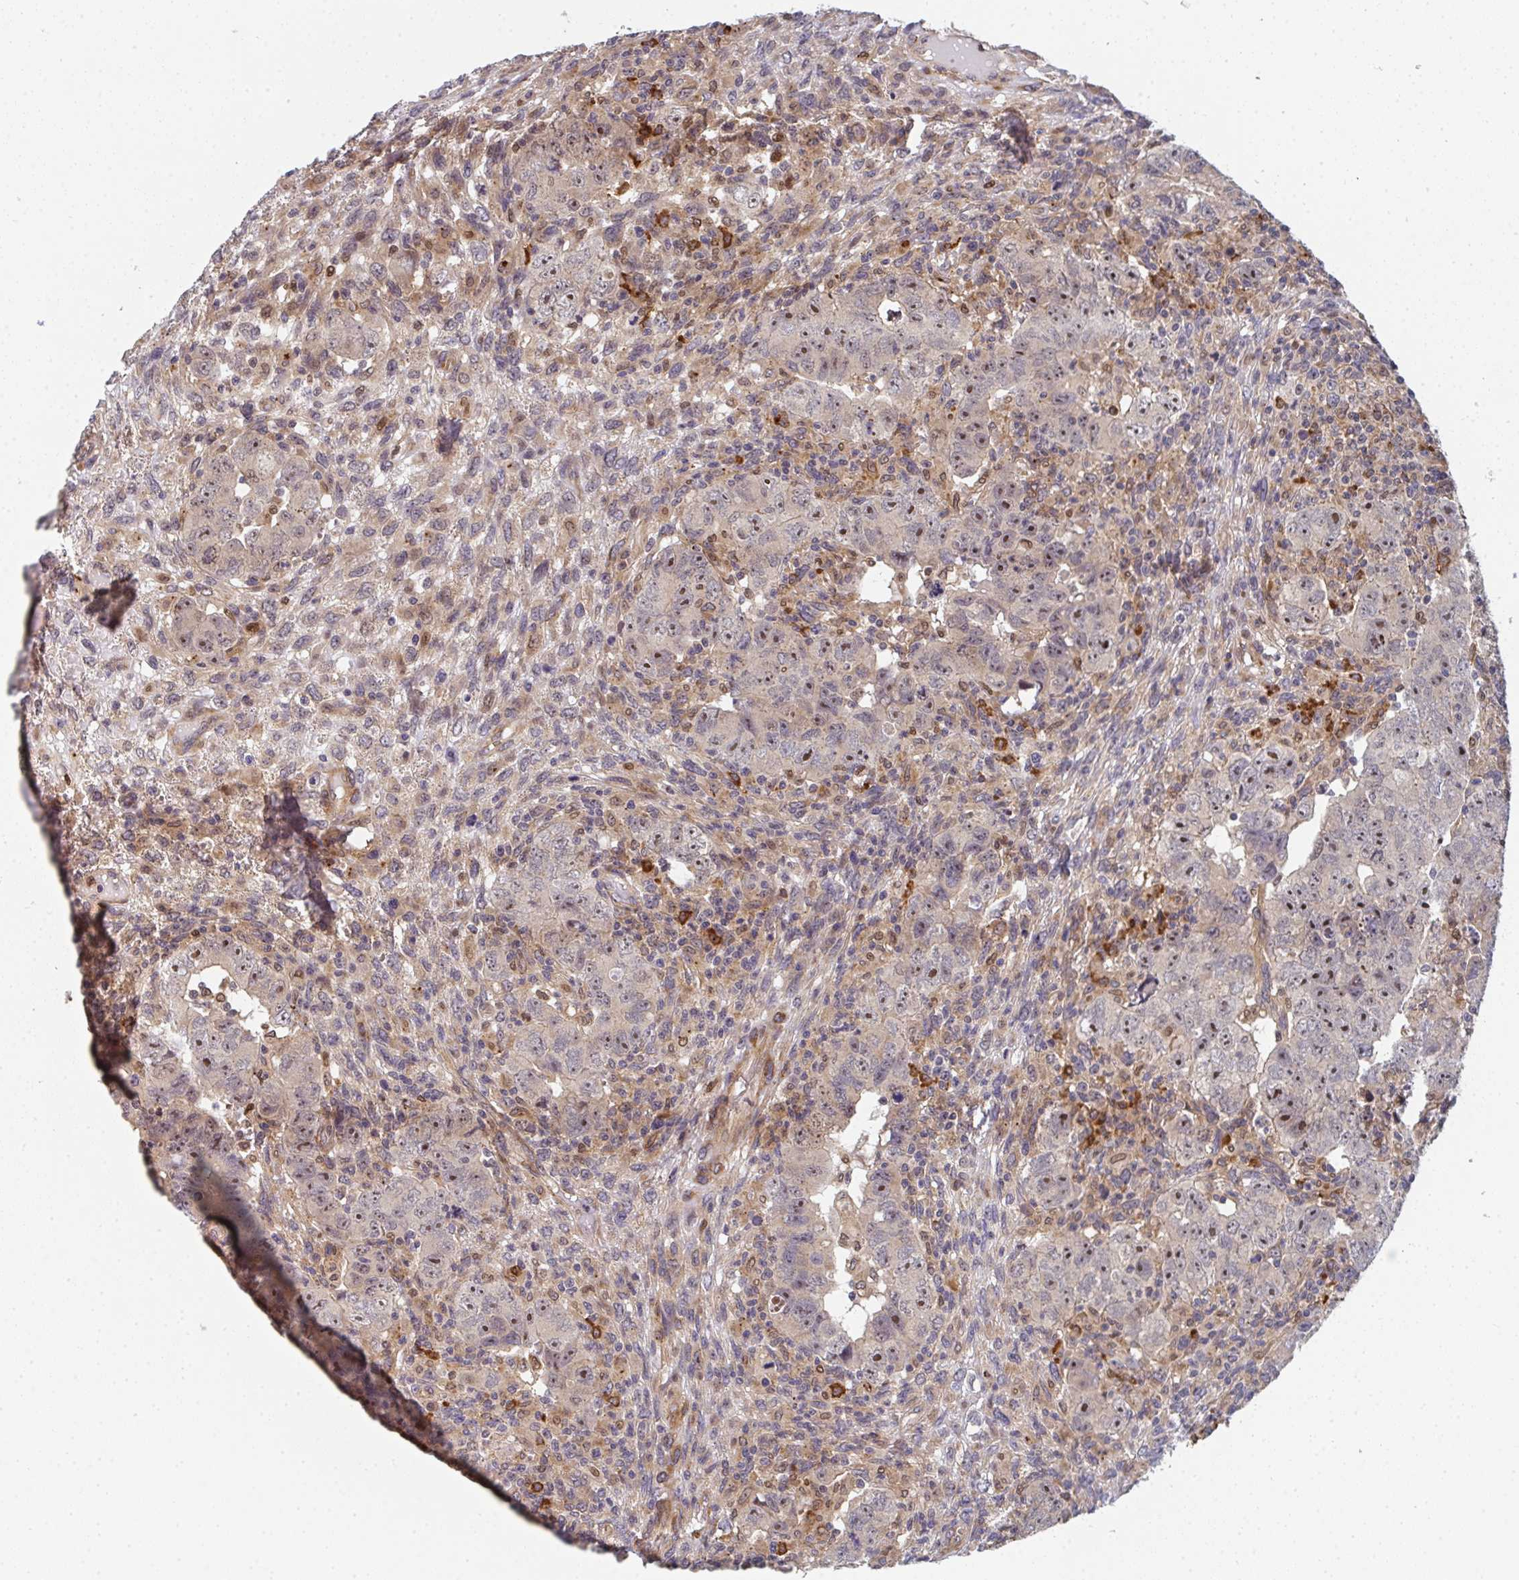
{"staining": {"intensity": "moderate", "quantity": ">75%", "location": "nuclear"}, "tissue": "testis cancer", "cell_type": "Tumor cells", "image_type": "cancer", "snomed": [{"axis": "morphology", "description": "Carcinoma, Embryonal, NOS"}, {"axis": "topography", "description": "Testis"}], "caption": "High-magnification brightfield microscopy of embryonal carcinoma (testis) stained with DAB (brown) and counterstained with hematoxylin (blue). tumor cells exhibit moderate nuclear positivity is identified in about>75% of cells.", "gene": "SIMC1", "patient": {"sex": "male", "age": 24}}